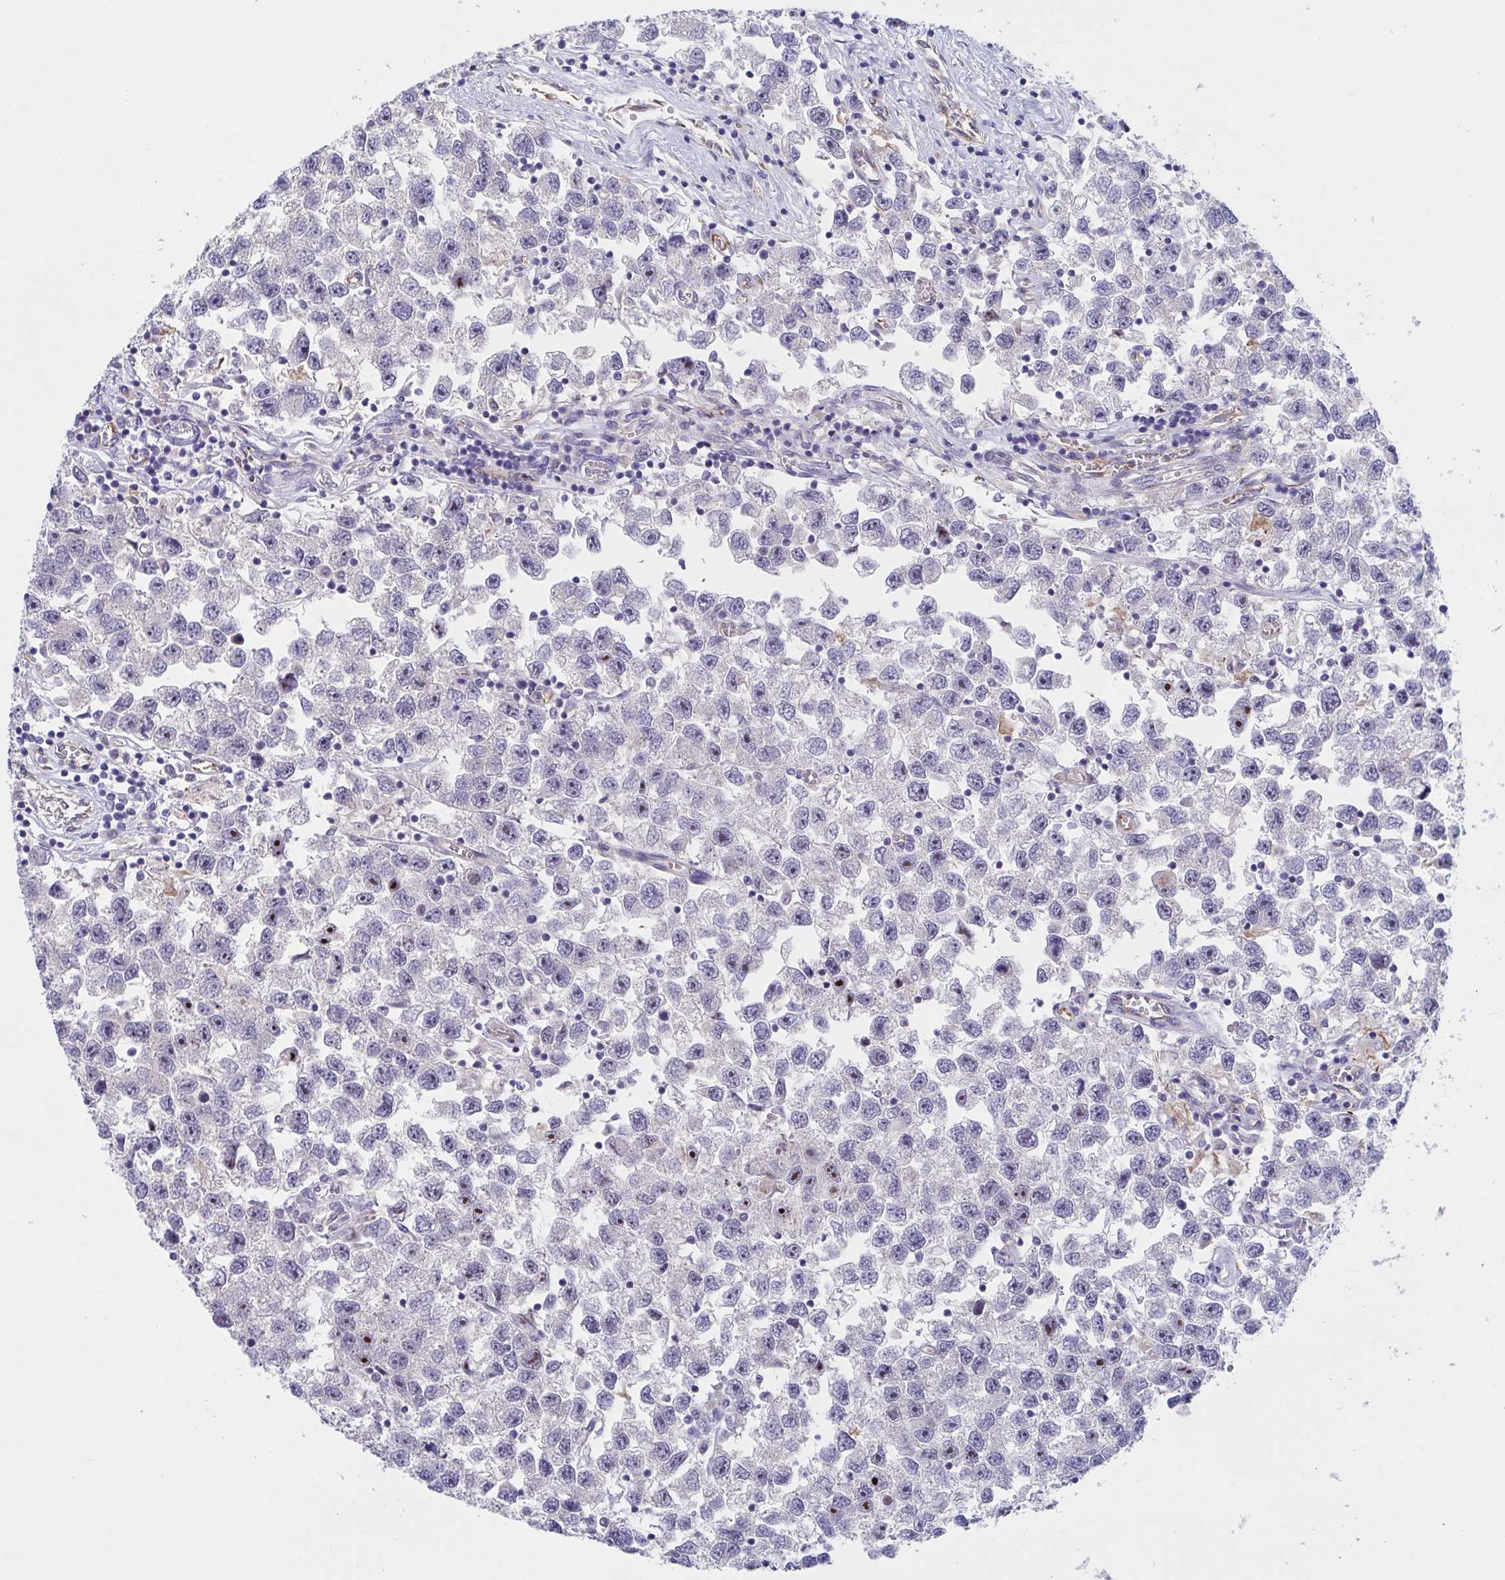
{"staining": {"intensity": "negative", "quantity": "none", "location": "none"}, "tissue": "testis cancer", "cell_type": "Tumor cells", "image_type": "cancer", "snomed": [{"axis": "morphology", "description": "Seminoma, NOS"}, {"axis": "topography", "description": "Testis"}], "caption": "Immunohistochemical staining of testis cancer (seminoma) exhibits no significant positivity in tumor cells.", "gene": "ST14", "patient": {"sex": "male", "age": 26}}